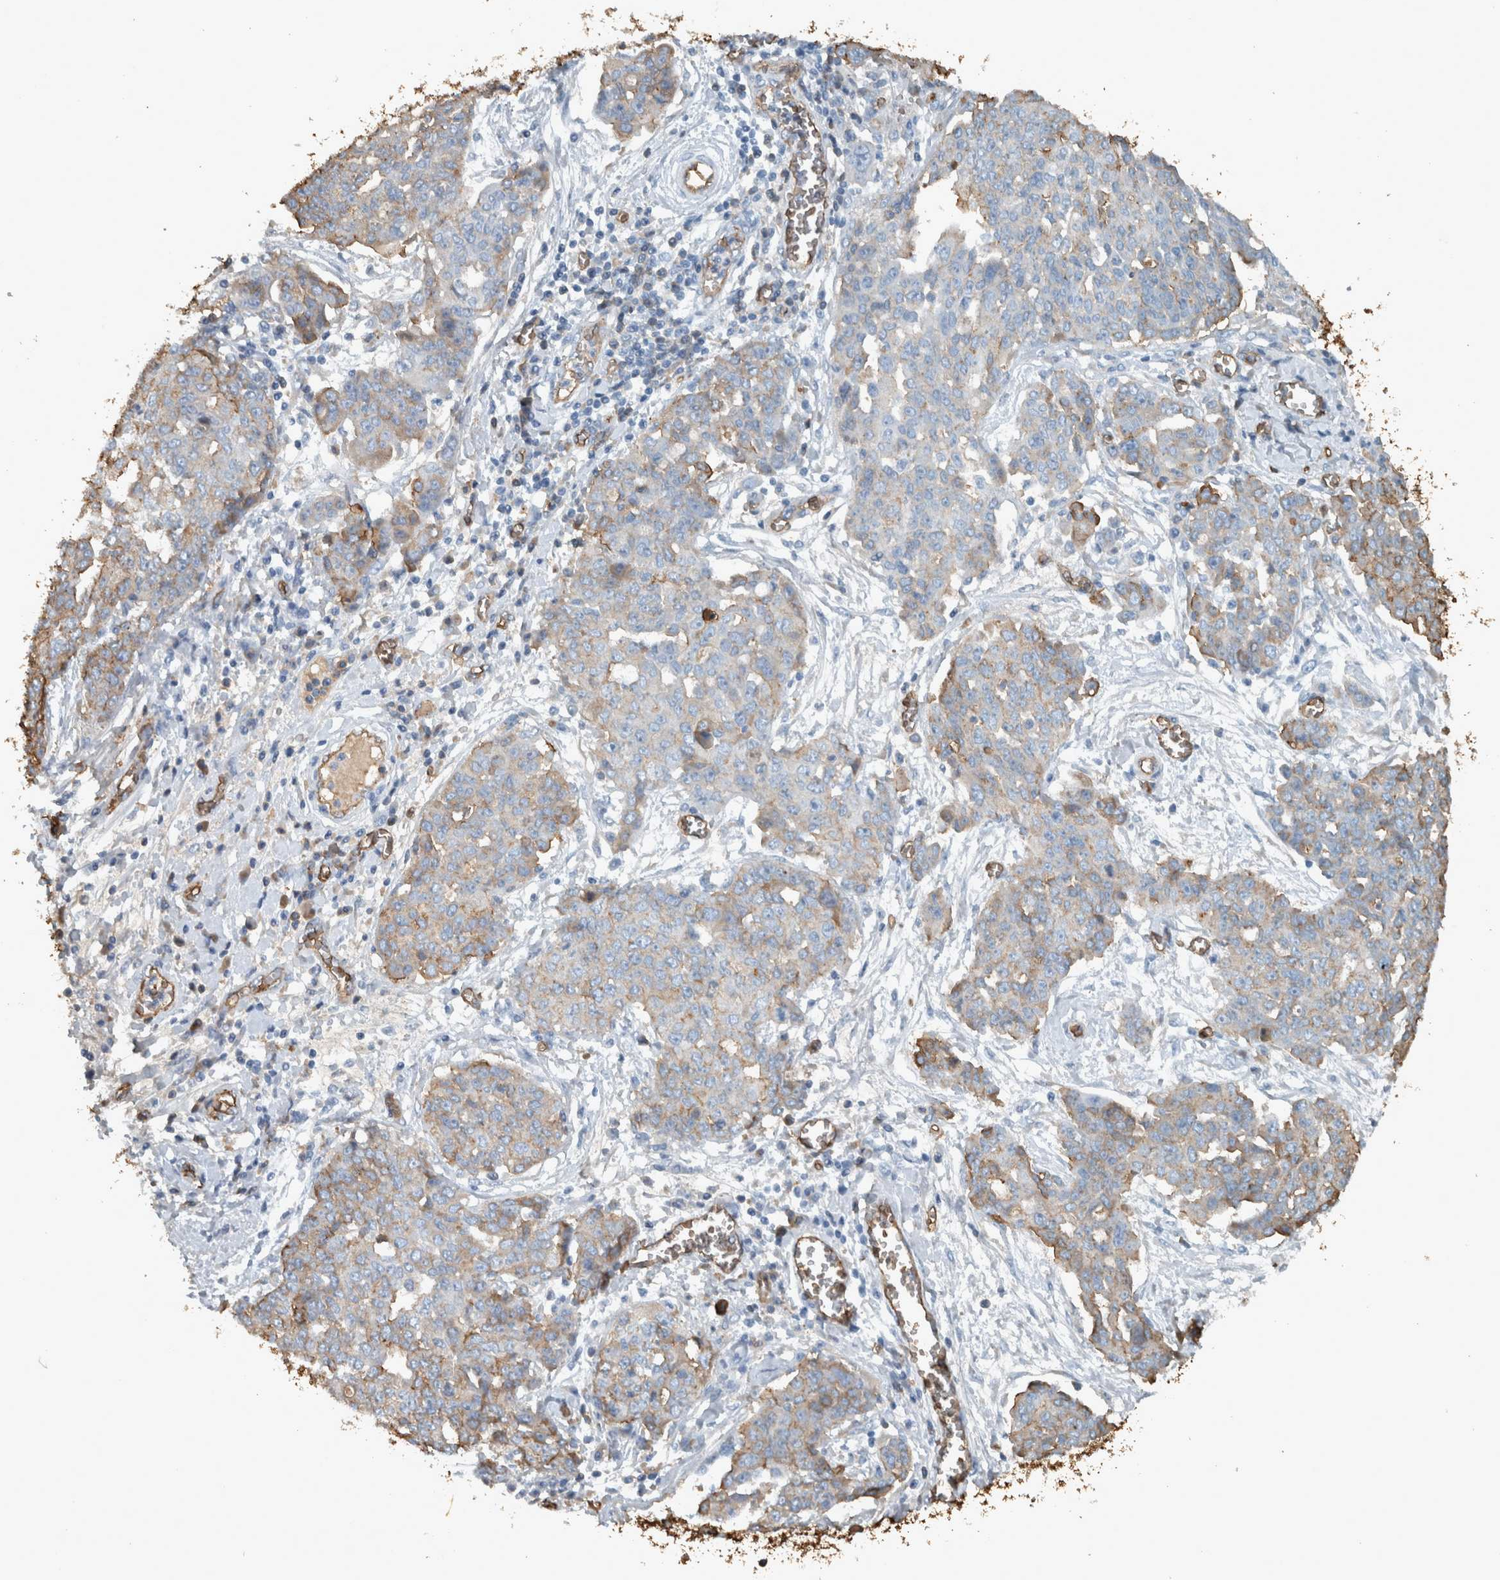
{"staining": {"intensity": "weak", "quantity": "<25%", "location": "cytoplasmic/membranous"}, "tissue": "ovarian cancer", "cell_type": "Tumor cells", "image_type": "cancer", "snomed": [{"axis": "morphology", "description": "Cystadenocarcinoma, serous, NOS"}, {"axis": "topography", "description": "Soft tissue"}, {"axis": "topography", "description": "Ovary"}], "caption": "The IHC histopathology image has no significant positivity in tumor cells of ovarian cancer (serous cystadenocarcinoma) tissue.", "gene": "LBP", "patient": {"sex": "female", "age": 57}}